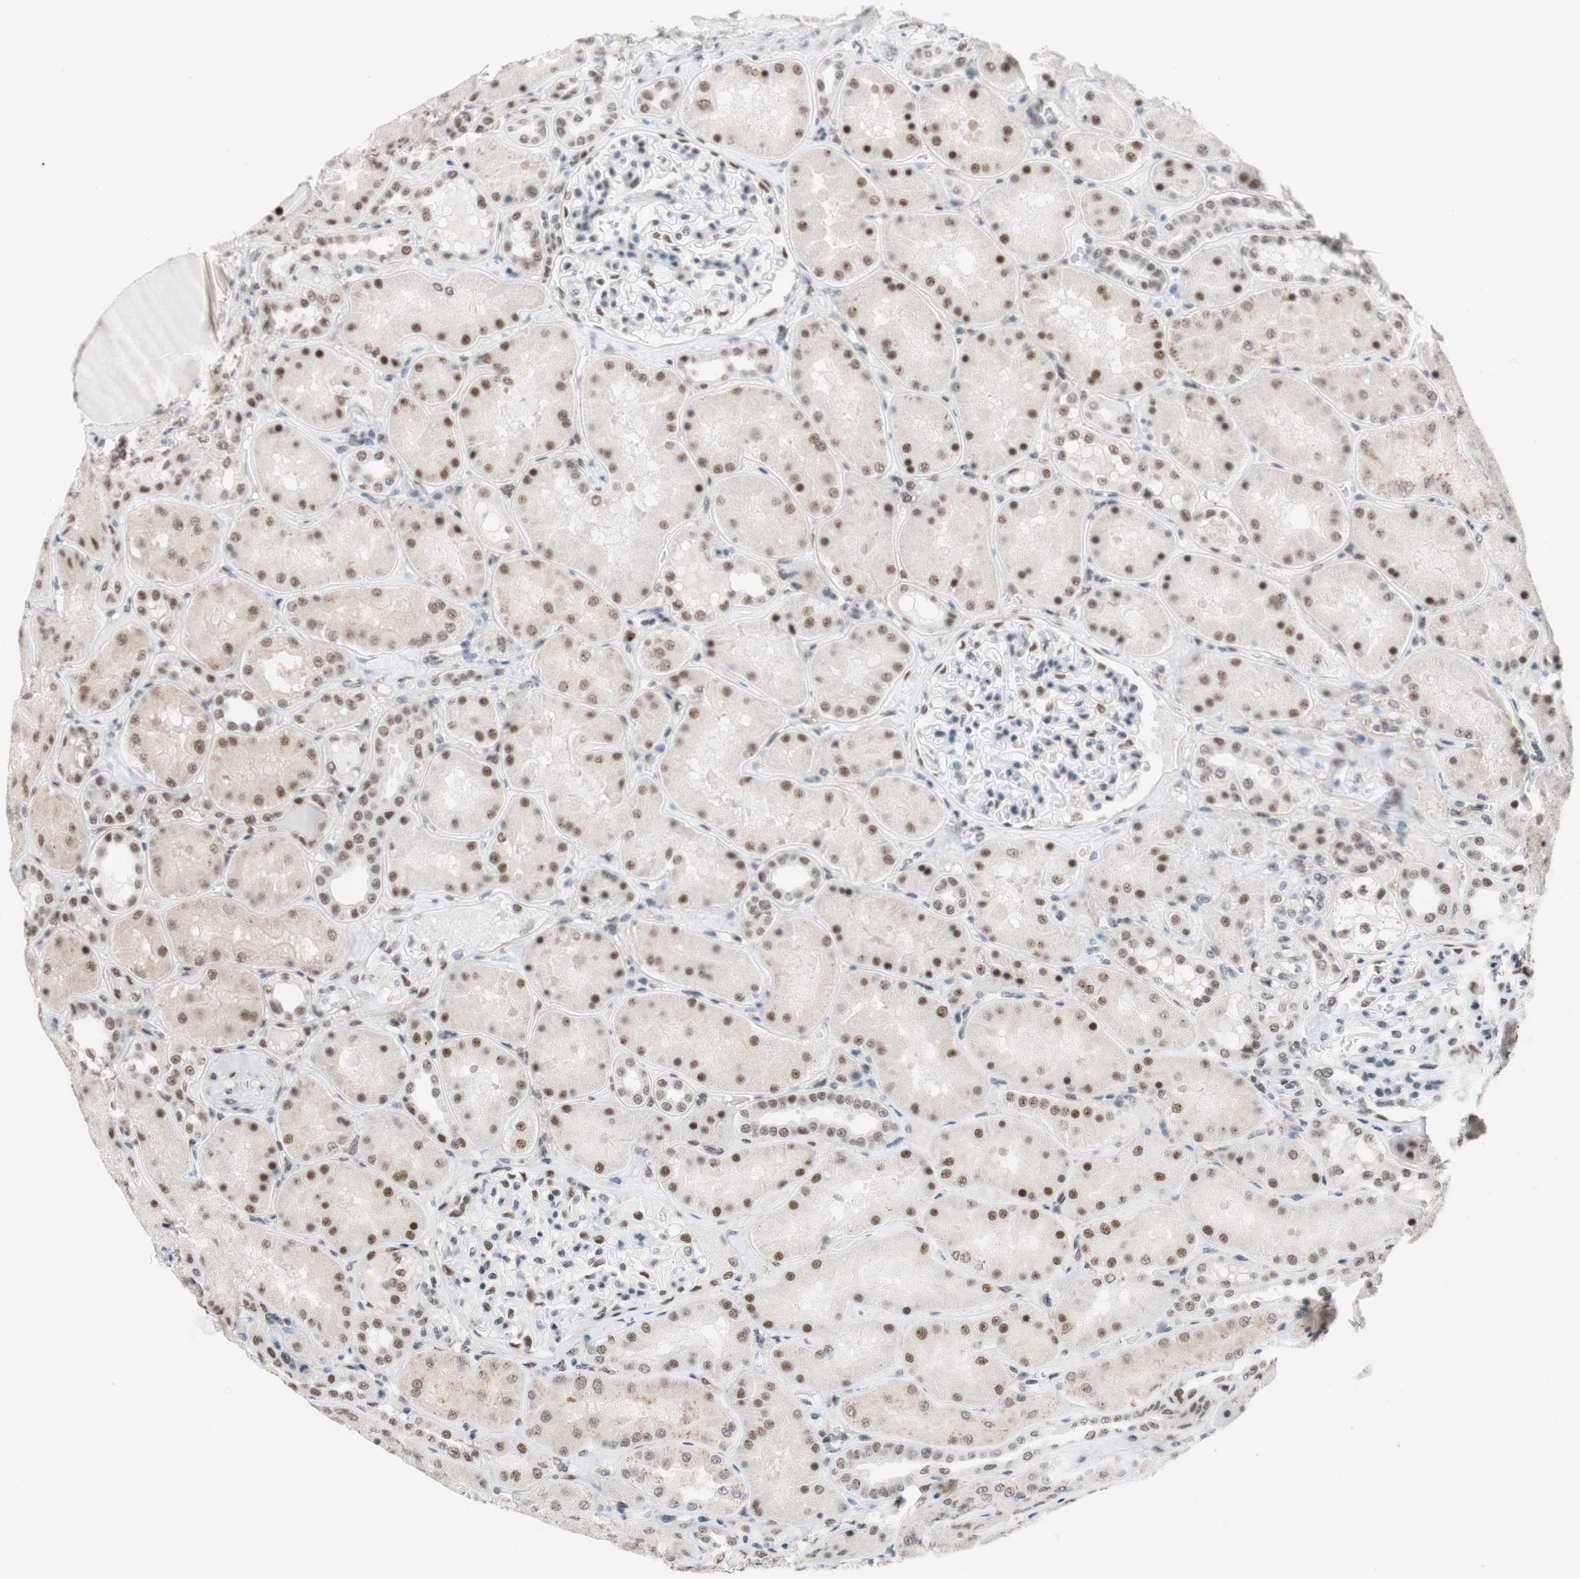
{"staining": {"intensity": "strong", "quantity": ">75%", "location": "nuclear"}, "tissue": "kidney", "cell_type": "Cells in glomeruli", "image_type": "normal", "snomed": [{"axis": "morphology", "description": "Normal tissue, NOS"}, {"axis": "topography", "description": "Kidney"}], "caption": "Protein positivity by immunohistochemistry (IHC) demonstrates strong nuclear expression in about >75% of cells in glomeruli in benign kidney.", "gene": "PRPF19", "patient": {"sex": "female", "age": 56}}